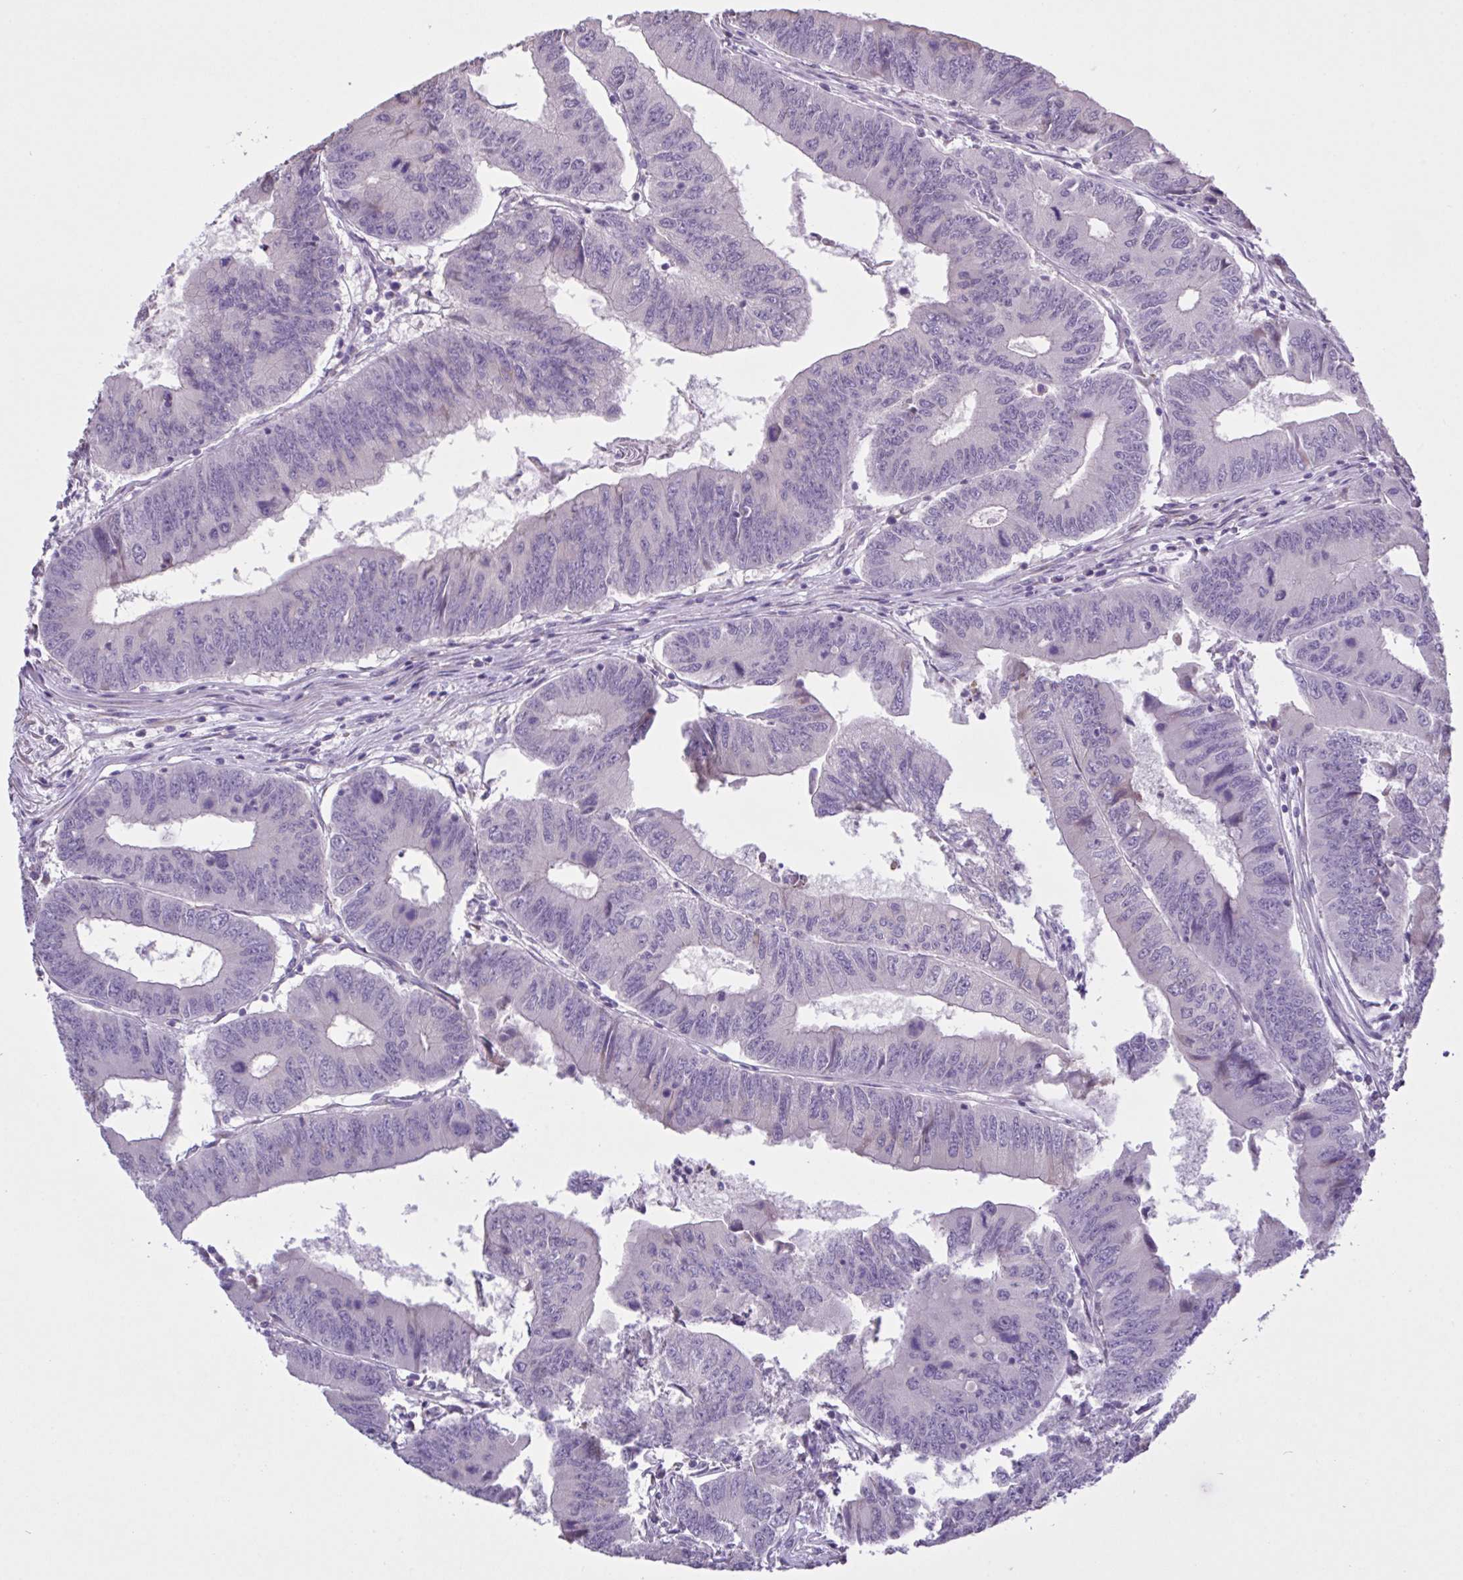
{"staining": {"intensity": "negative", "quantity": "none", "location": "none"}, "tissue": "colorectal cancer", "cell_type": "Tumor cells", "image_type": "cancer", "snomed": [{"axis": "morphology", "description": "Adenocarcinoma, NOS"}, {"axis": "topography", "description": "Colon"}], "caption": "IHC of adenocarcinoma (colorectal) exhibits no staining in tumor cells.", "gene": "MRGPRX2", "patient": {"sex": "male", "age": 53}}